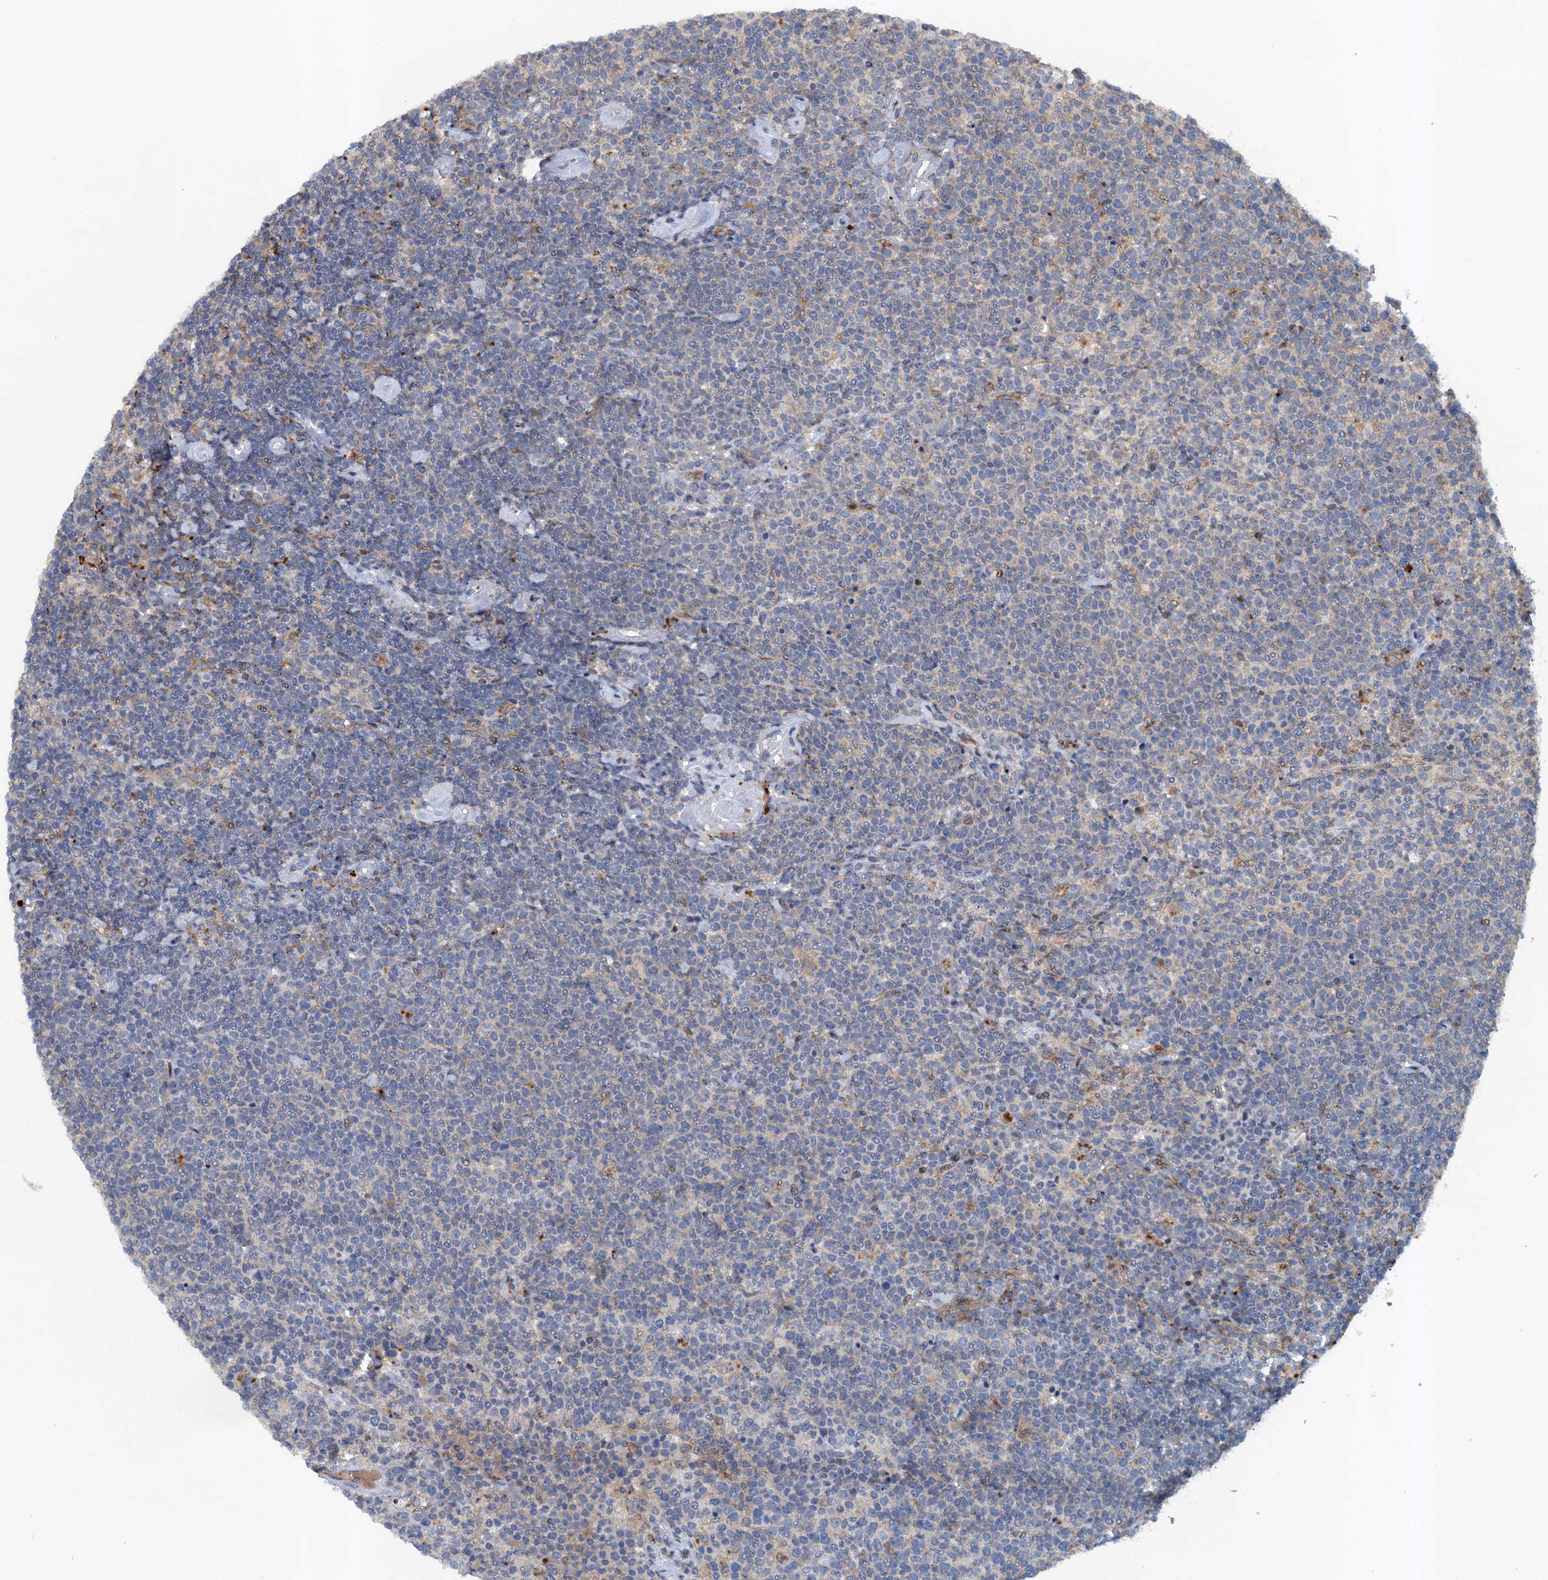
{"staining": {"intensity": "negative", "quantity": "none", "location": "none"}, "tissue": "lymphoma", "cell_type": "Tumor cells", "image_type": "cancer", "snomed": [{"axis": "morphology", "description": "Malignant lymphoma, non-Hodgkin's type, High grade"}, {"axis": "topography", "description": "Lymph node"}], "caption": "Immunohistochemistry (IHC) of lymphoma reveals no positivity in tumor cells.", "gene": "NBEA", "patient": {"sex": "male", "age": 61}}